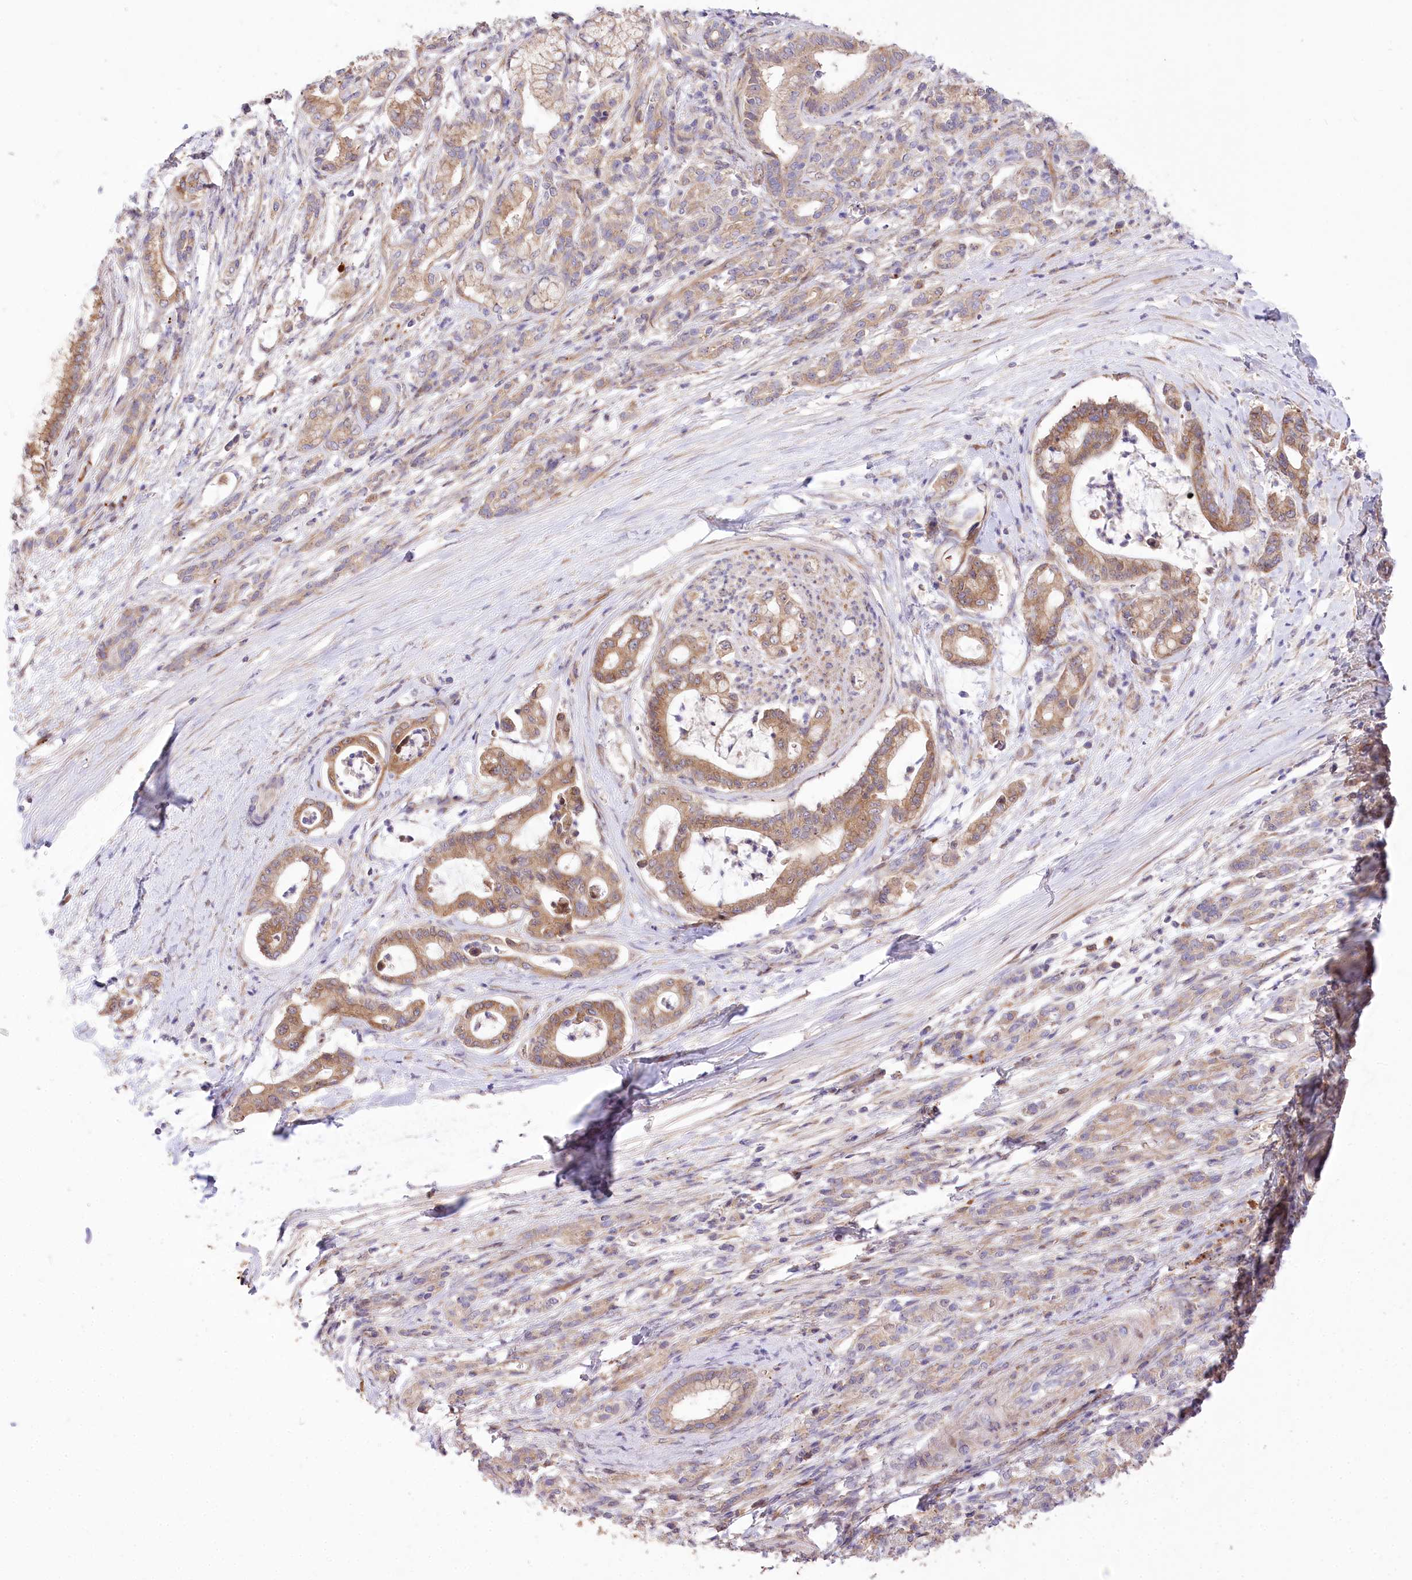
{"staining": {"intensity": "moderate", "quantity": ">75%", "location": "cytoplasmic/membranous"}, "tissue": "pancreatic cancer", "cell_type": "Tumor cells", "image_type": "cancer", "snomed": [{"axis": "morphology", "description": "Adenocarcinoma, NOS"}, {"axis": "topography", "description": "Pancreas"}], "caption": "Brown immunohistochemical staining in human pancreatic cancer (adenocarcinoma) demonstrates moderate cytoplasmic/membranous staining in about >75% of tumor cells.", "gene": "TRUB1", "patient": {"sex": "female", "age": 55}}